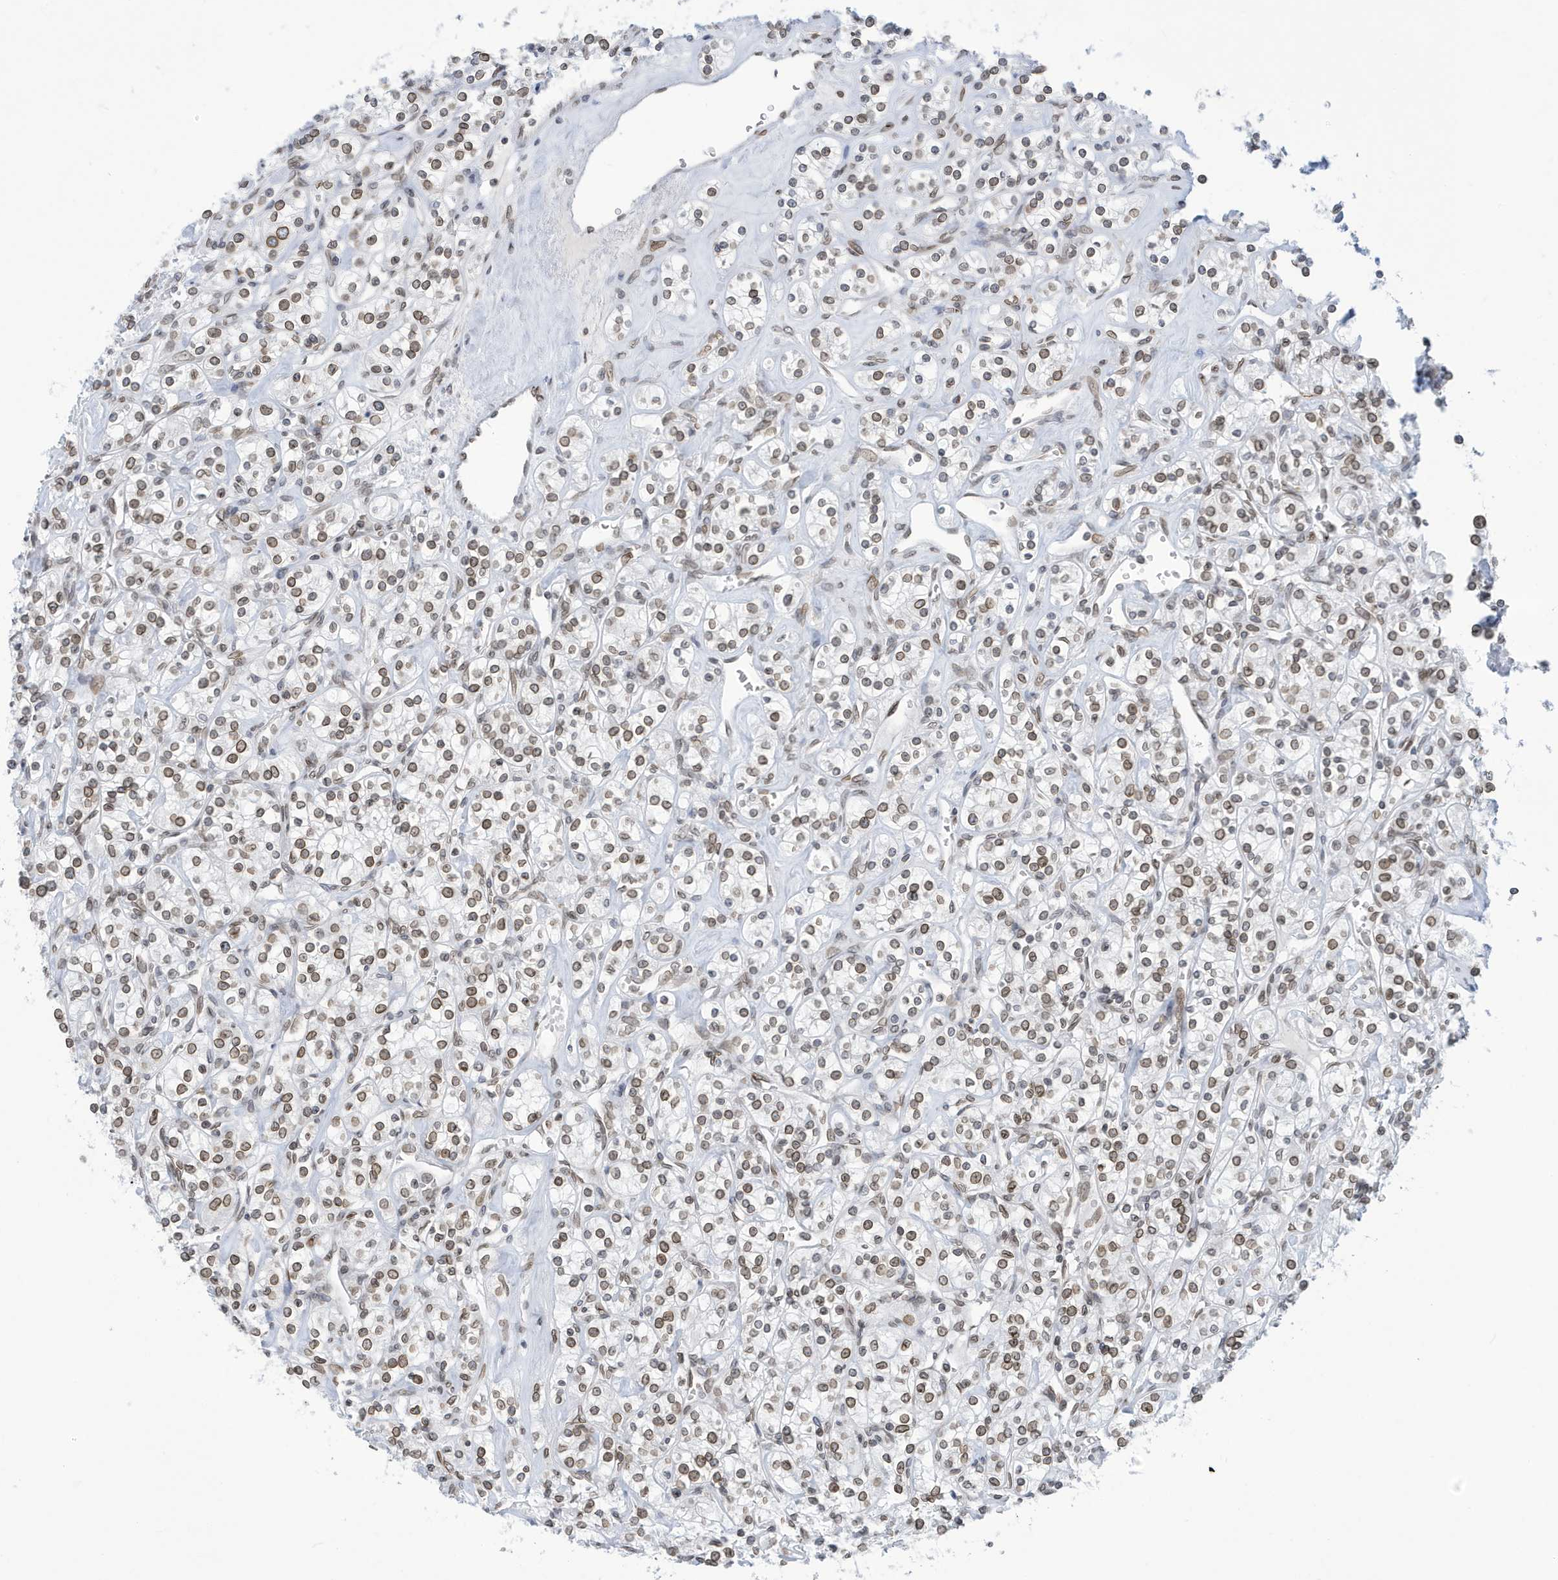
{"staining": {"intensity": "moderate", "quantity": ">75%", "location": "nuclear"}, "tissue": "renal cancer", "cell_type": "Tumor cells", "image_type": "cancer", "snomed": [{"axis": "morphology", "description": "Adenocarcinoma, NOS"}, {"axis": "topography", "description": "Kidney"}], "caption": "An image of renal adenocarcinoma stained for a protein shows moderate nuclear brown staining in tumor cells.", "gene": "PCYT1A", "patient": {"sex": "male", "age": 77}}